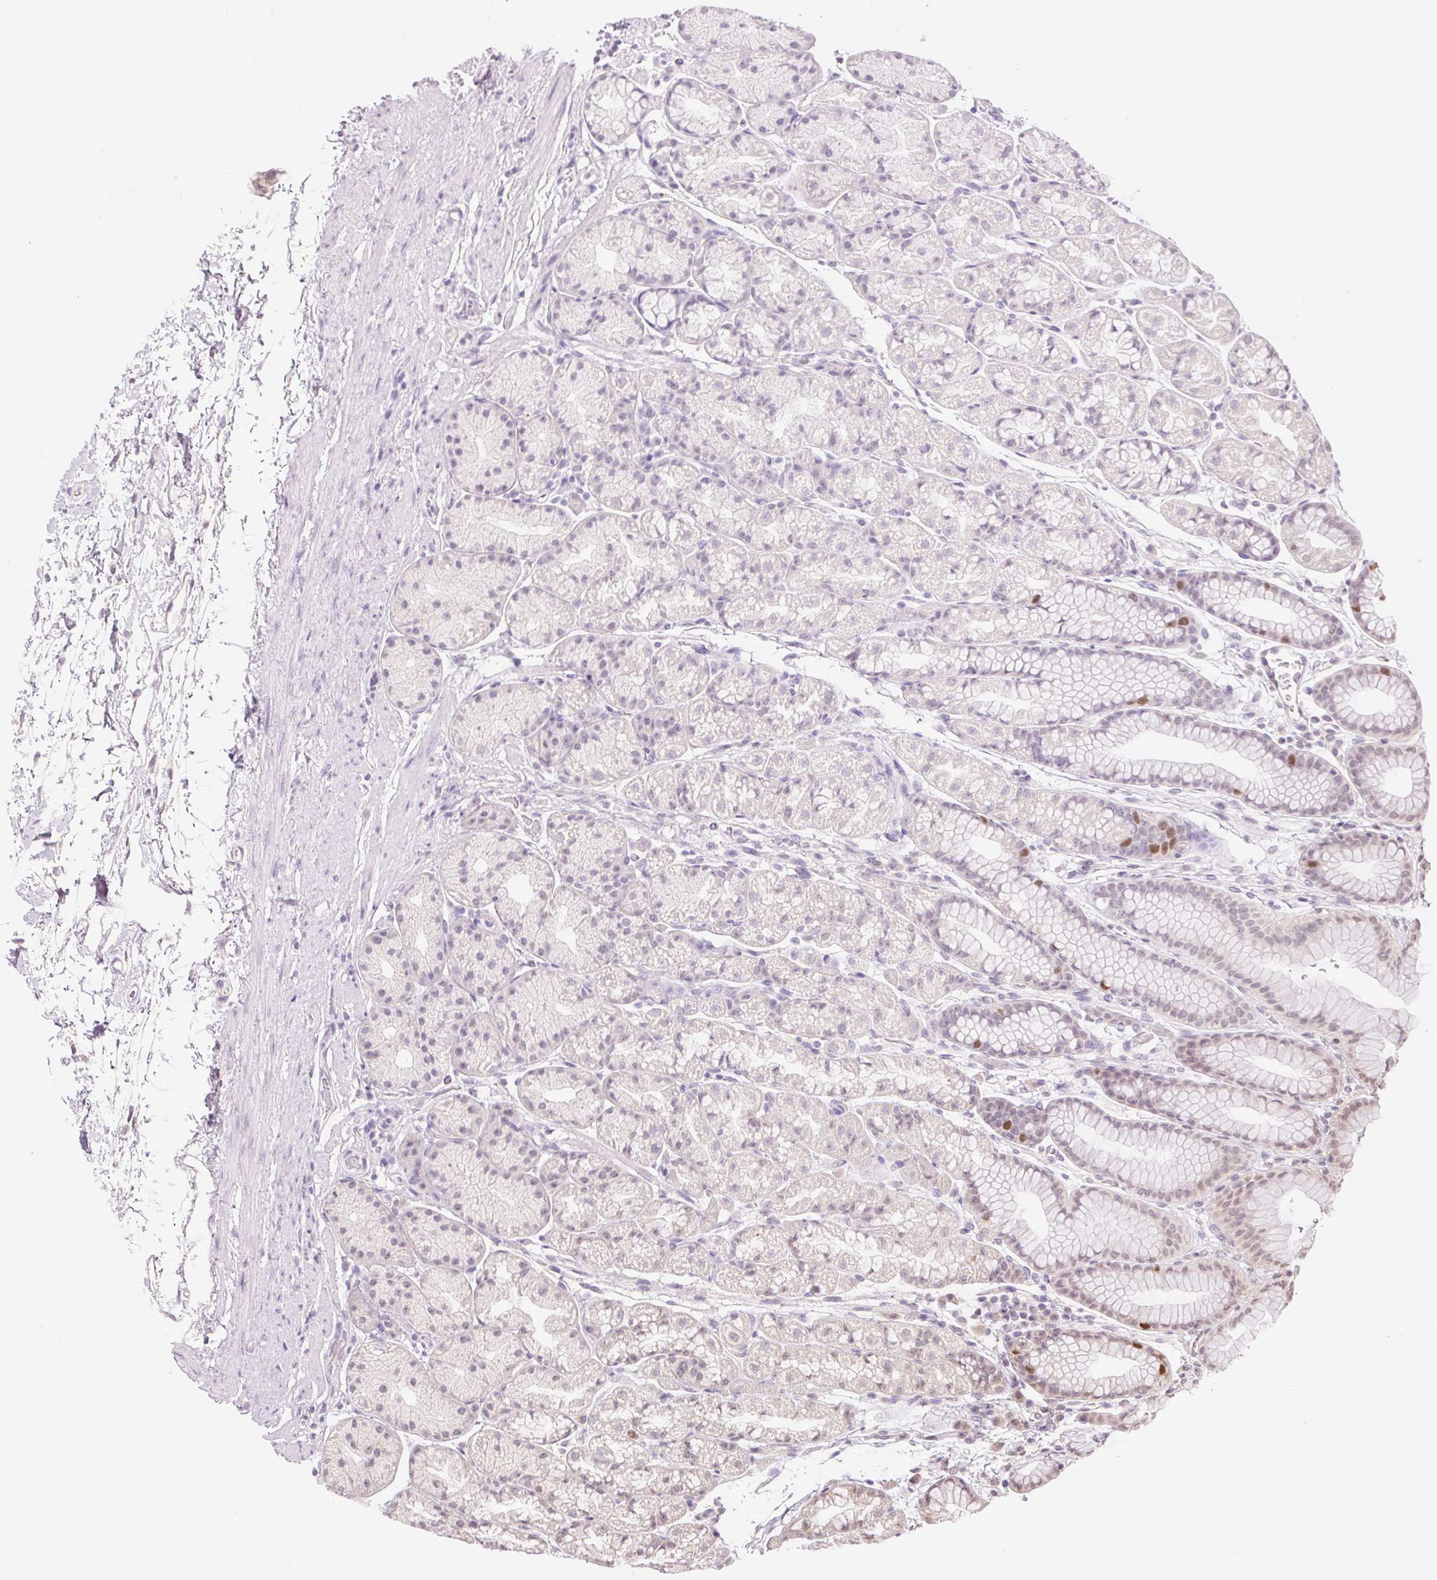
{"staining": {"intensity": "moderate", "quantity": "<25%", "location": "nuclear"}, "tissue": "stomach", "cell_type": "Glandular cells", "image_type": "normal", "snomed": [{"axis": "morphology", "description": "Normal tissue, NOS"}, {"axis": "topography", "description": "Stomach, lower"}], "caption": "About <25% of glandular cells in normal stomach exhibit moderate nuclear protein staining as visualized by brown immunohistochemical staining.", "gene": "RACGAP1", "patient": {"sex": "male", "age": 67}}